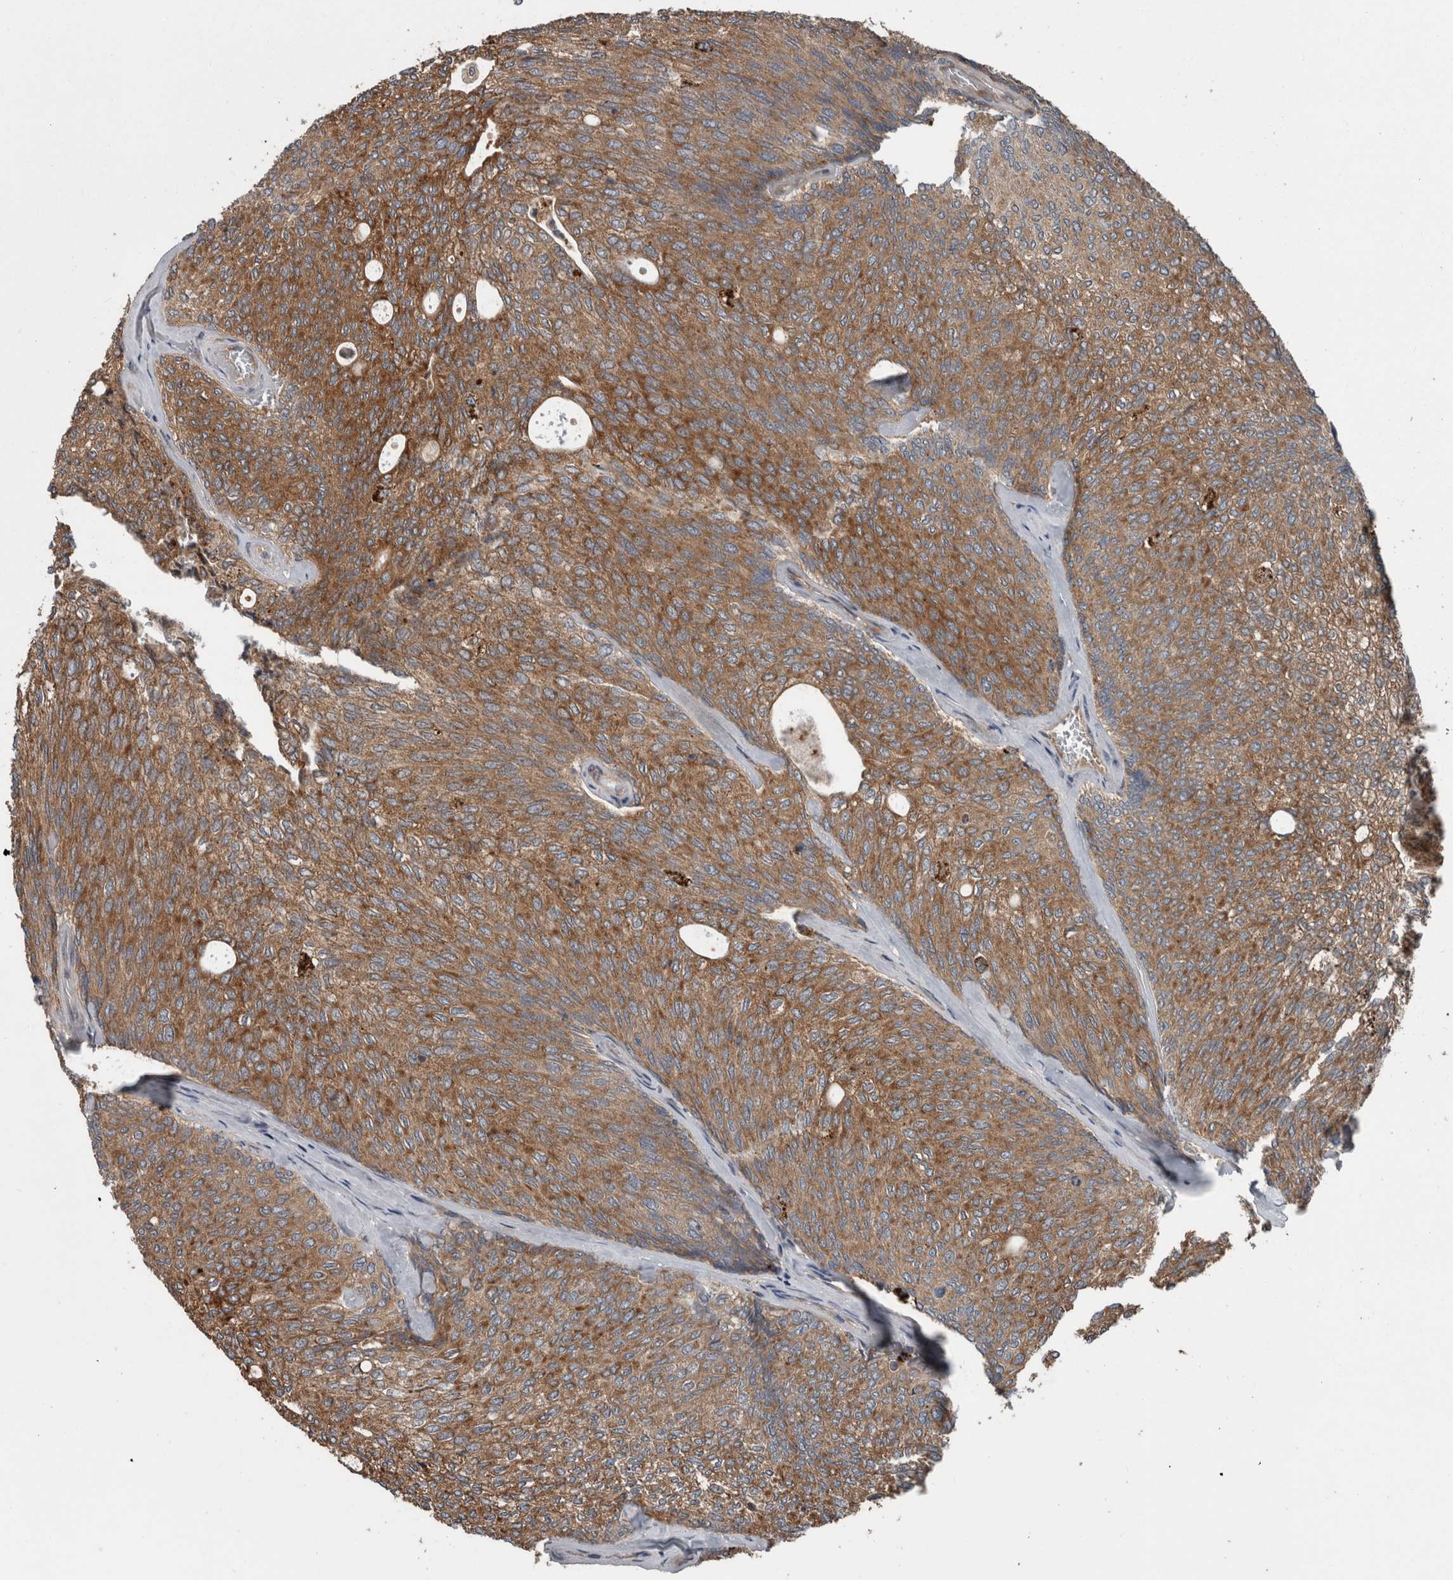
{"staining": {"intensity": "moderate", "quantity": ">75%", "location": "cytoplasmic/membranous"}, "tissue": "urothelial cancer", "cell_type": "Tumor cells", "image_type": "cancer", "snomed": [{"axis": "morphology", "description": "Urothelial carcinoma, Low grade"}, {"axis": "topography", "description": "Urinary bladder"}], "caption": "The histopathology image reveals staining of low-grade urothelial carcinoma, revealing moderate cytoplasmic/membranous protein expression (brown color) within tumor cells.", "gene": "RIOK3", "patient": {"sex": "female", "age": 79}}